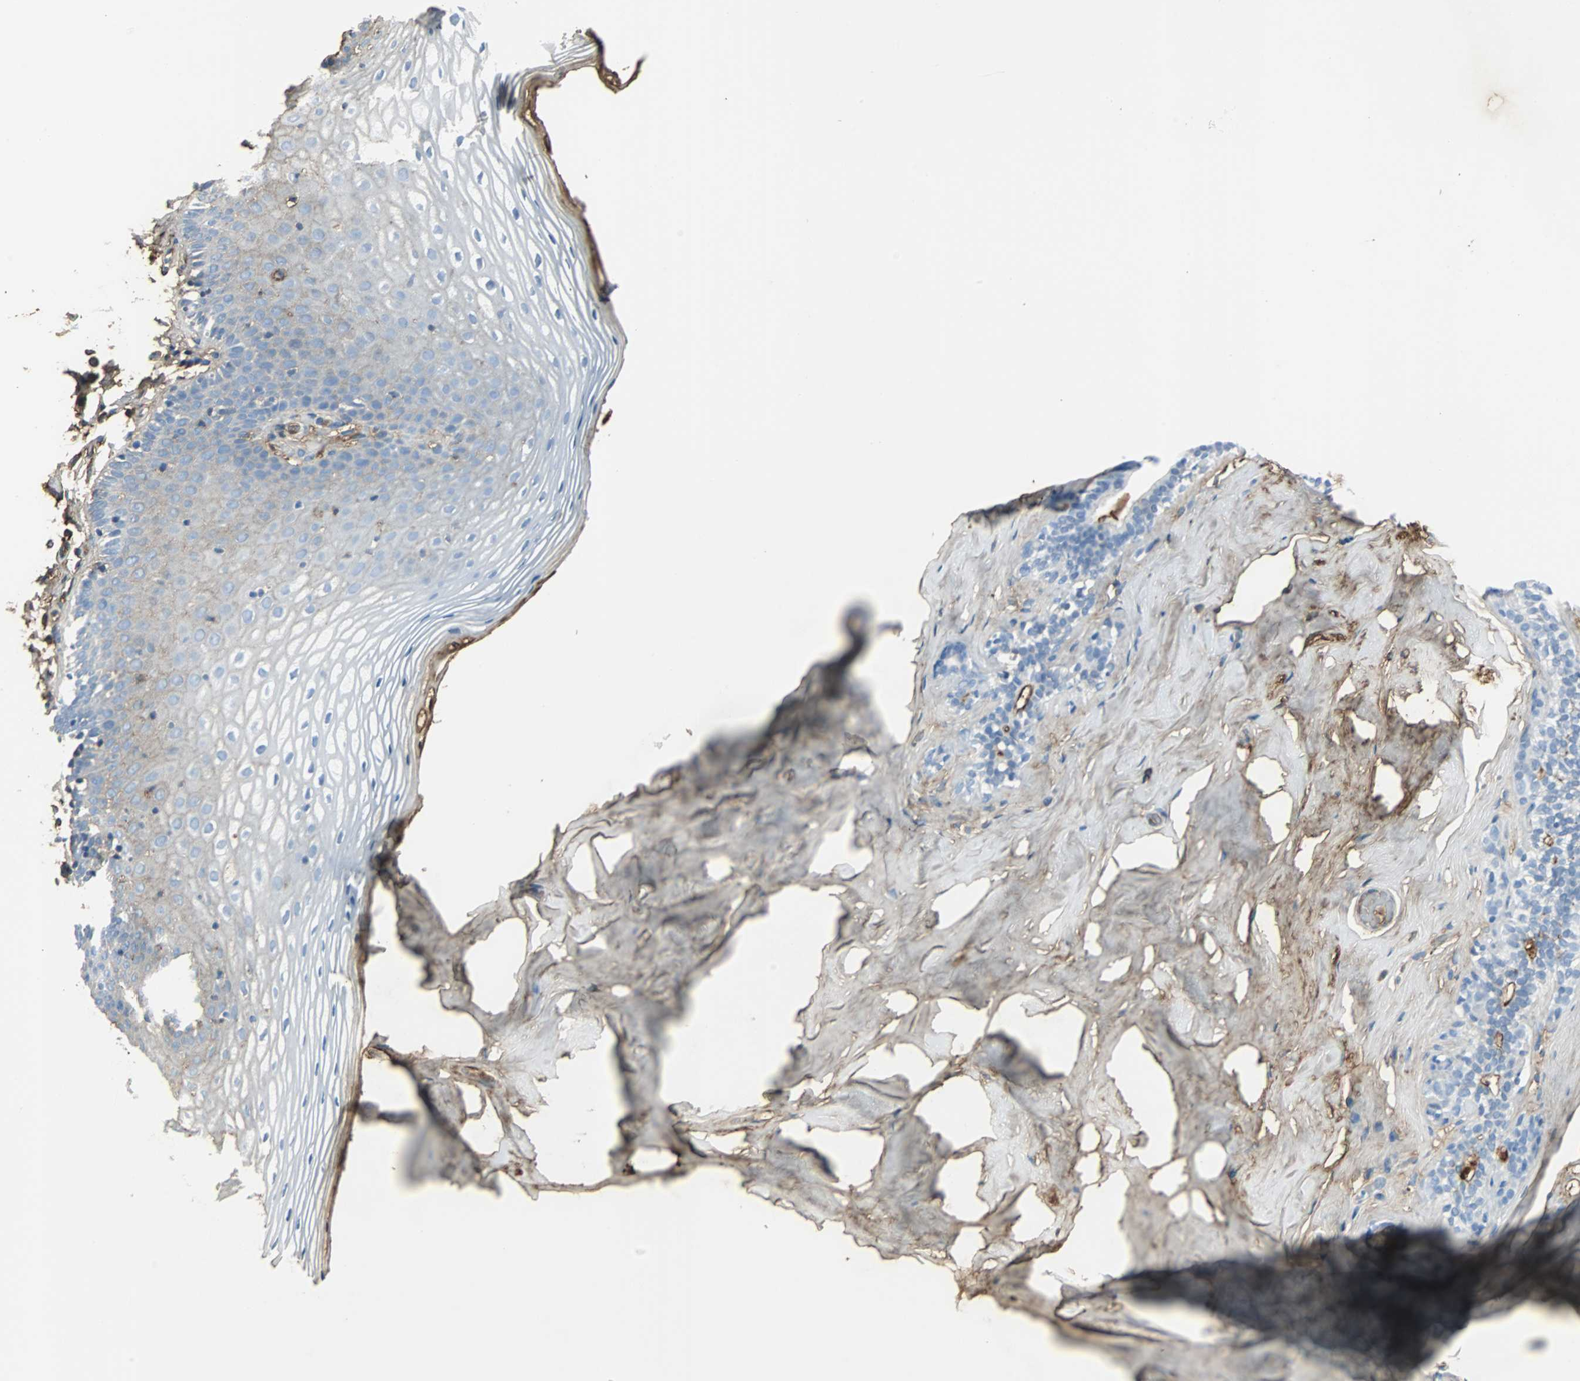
{"staining": {"intensity": "moderate", "quantity": "25%-75%", "location": "cytoplasmic/membranous"}, "tissue": "vagina", "cell_type": "Squamous epithelial cells", "image_type": "normal", "snomed": [{"axis": "morphology", "description": "Normal tissue, NOS"}, {"axis": "topography", "description": "Vagina"}], "caption": "A high-resolution histopathology image shows immunohistochemistry (IHC) staining of normal vagina, which reveals moderate cytoplasmic/membranous positivity in about 25%-75% of squamous epithelial cells.", "gene": "IGHA1", "patient": {"sex": "female", "age": 55}}